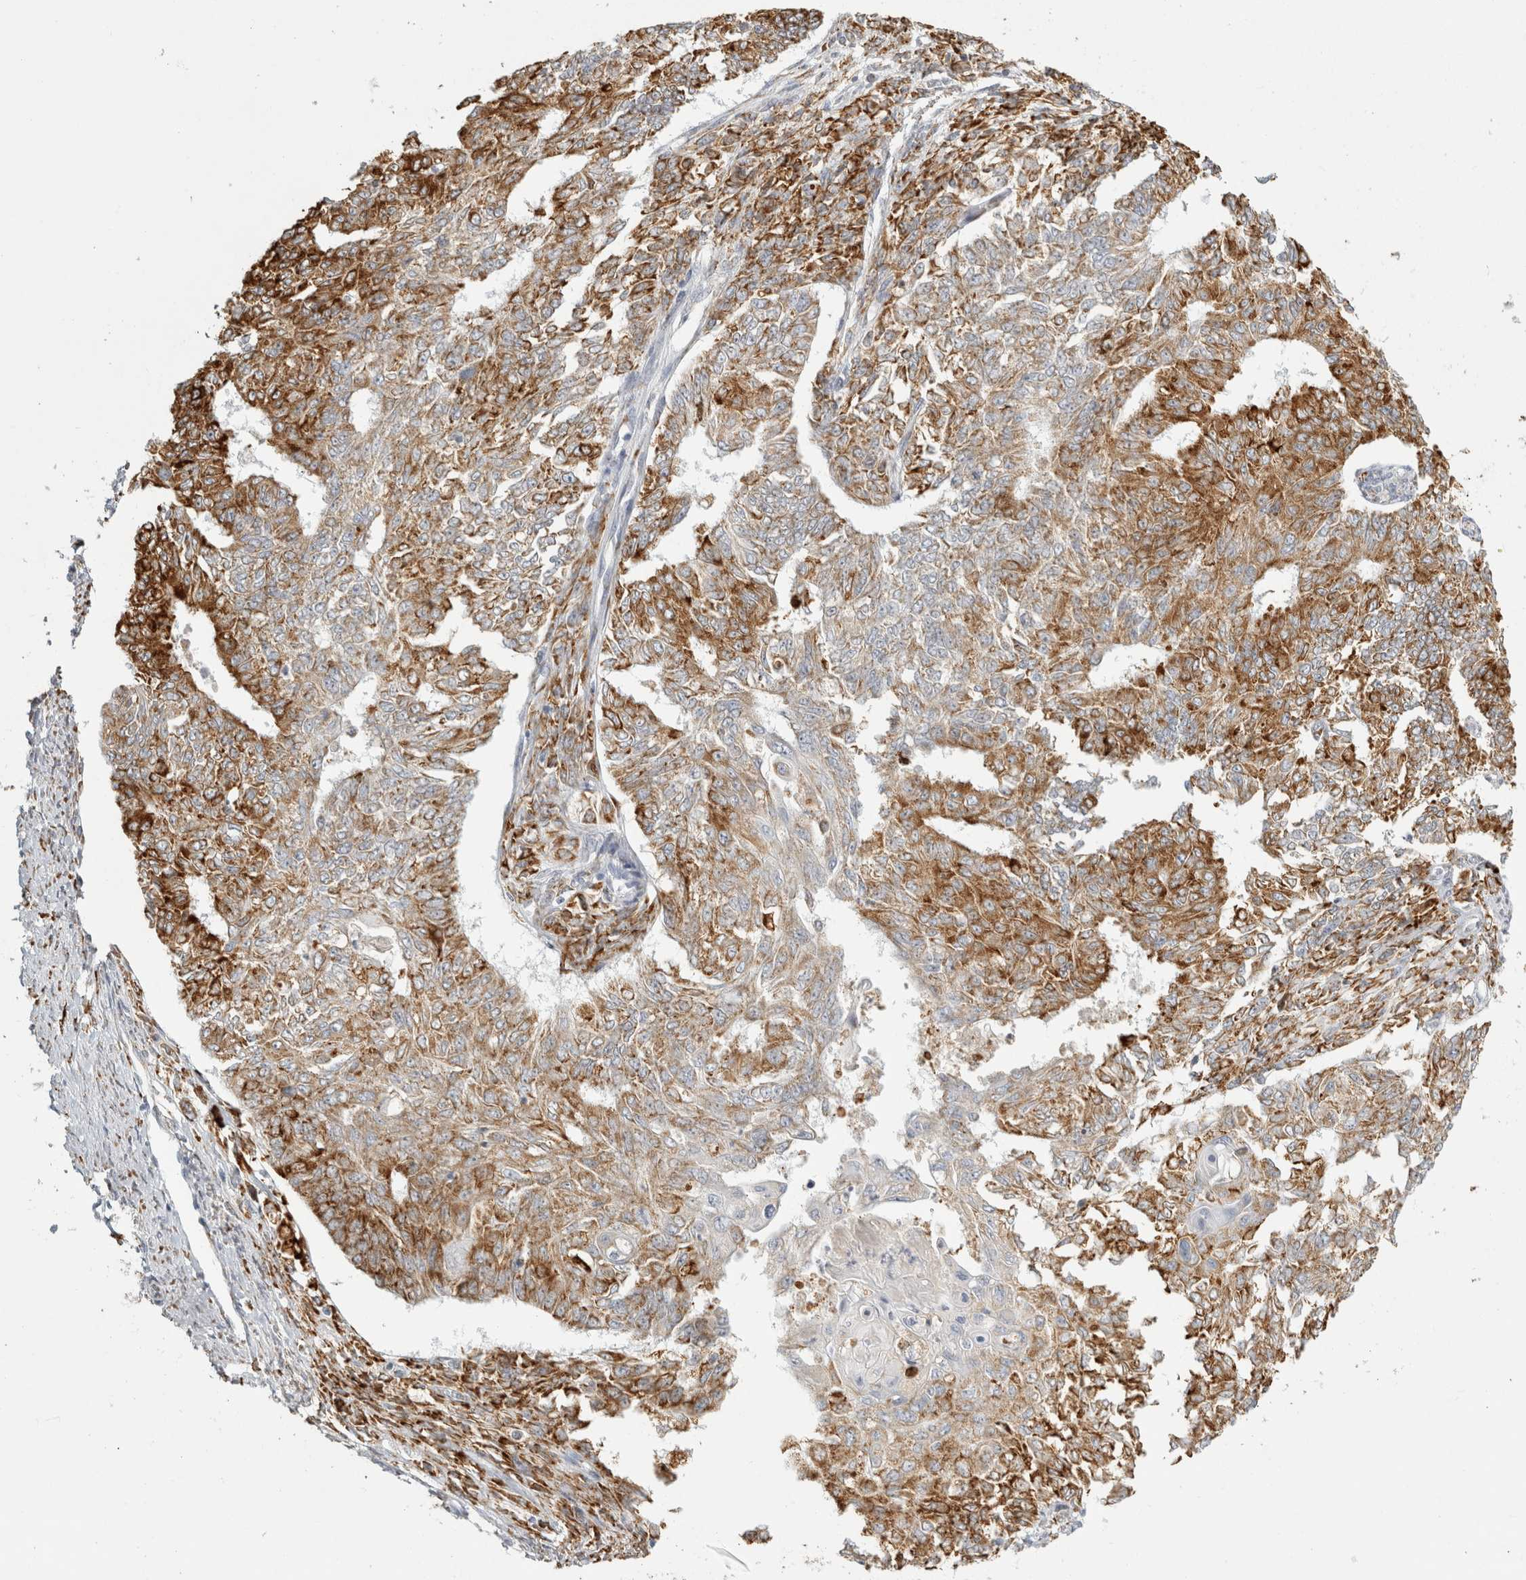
{"staining": {"intensity": "strong", "quantity": ">75%", "location": "cytoplasmic/membranous"}, "tissue": "endometrial cancer", "cell_type": "Tumor cells", "image_type": "cancer", "snomed": [{"axis": "morphology", "description": "Adenocarcinoma, NOS"}, {"axis": "topography", "description": "Endometrium"}], "caption": "DAB immunohistochemical staining of endometrial cancer demonstrates strong cytoplasmic/membranous protein positivity in about >75% of tumor cells. The staining was performed using DAB, with brown indicating positive protein expression. Nuclei are stained blue with hematoxylin.", "gene": "OSTN", "patient": {"sex": "female", "age": 32}}